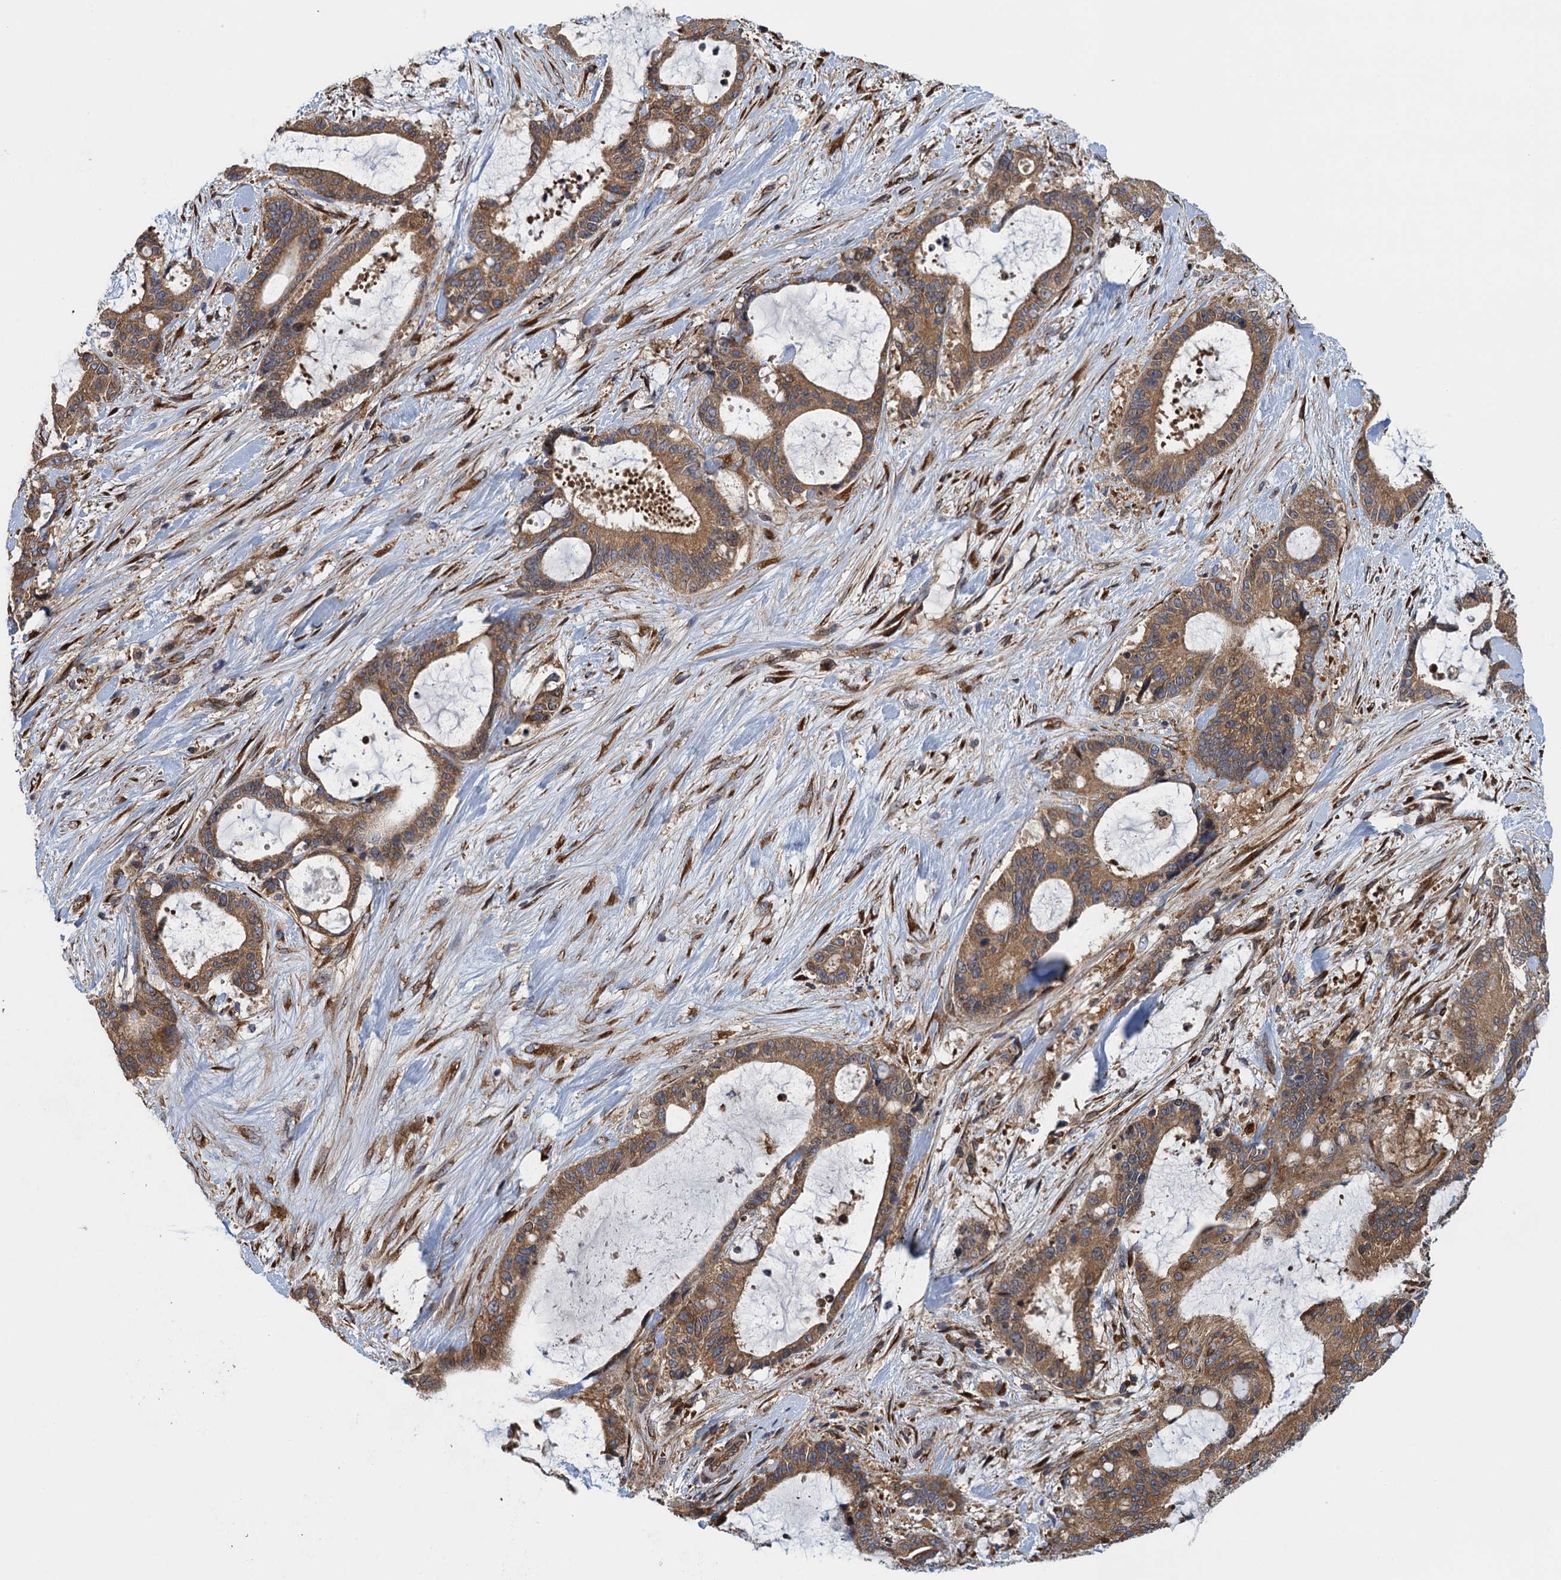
{"staining": {"intensity": "moderate", "quantity": ">75%", "location": "cytoplasmic/membranous"}, "tissue": "liver cancer", "cell_type": "Tumor cells", "image_type": "cancer", "snomed": [{"axis": "morphology", "description": "Normal tissue, NOS"}, {"axis": "morphology", "description": "Cholangiocarcinoma"}, {"axis": "topography", "description": "Liver"}, {"axis": "topography", "description": "Peripheral nerve tissue"}], "caption": "DAB immunohistochemical staining of liver cholangiocarcinoma displays moderate cytoplasmic/membranous protein expression in approximately >75% of tumor cells.", "gene": "MDM1", "patient": {"sex": "female", "age": 73}}